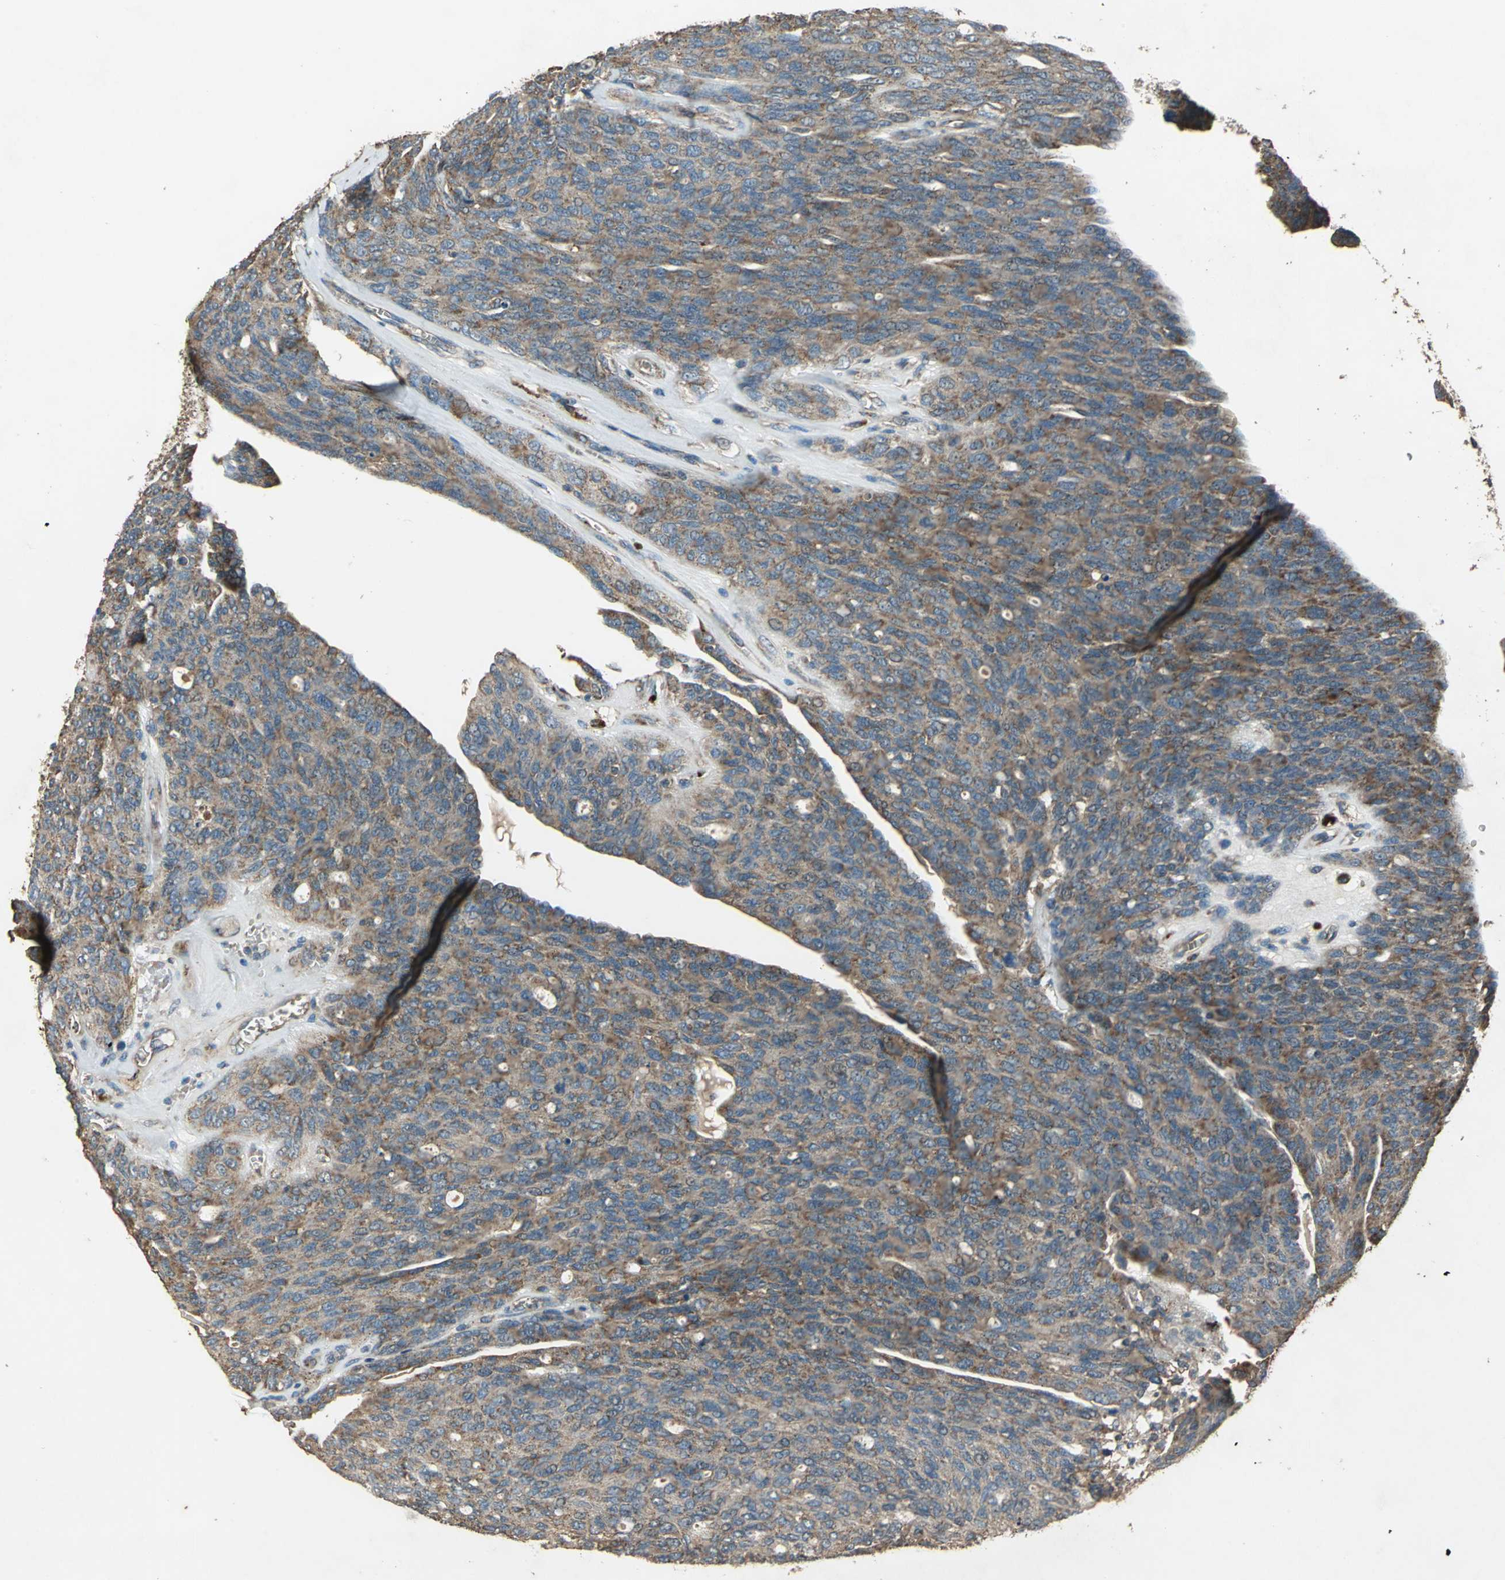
{"staining": {"intensity": "moderate", "quantity": ">75%", "location": "cytoplasmic/membranous"}, "tissue": "ovarian cancer", "cell_type": "Tumor cells", "image_type": "cancer", "snomed": [{"axis": "morphology", "description": "Carcinoma, endometroid"}, {"axis": "topography", "description": "Ovary"}], "caption": "Protein staining displays moderate cytoplasmic/membranous positivity in about >75% of tumor cells in ovarian cancer. (DAB (3,3'-diaminobenzidine) IHC with brightfield microscopy, high magnification).", "gene": "POLRMT", "patient": {"sex": "female", "age": 60}}